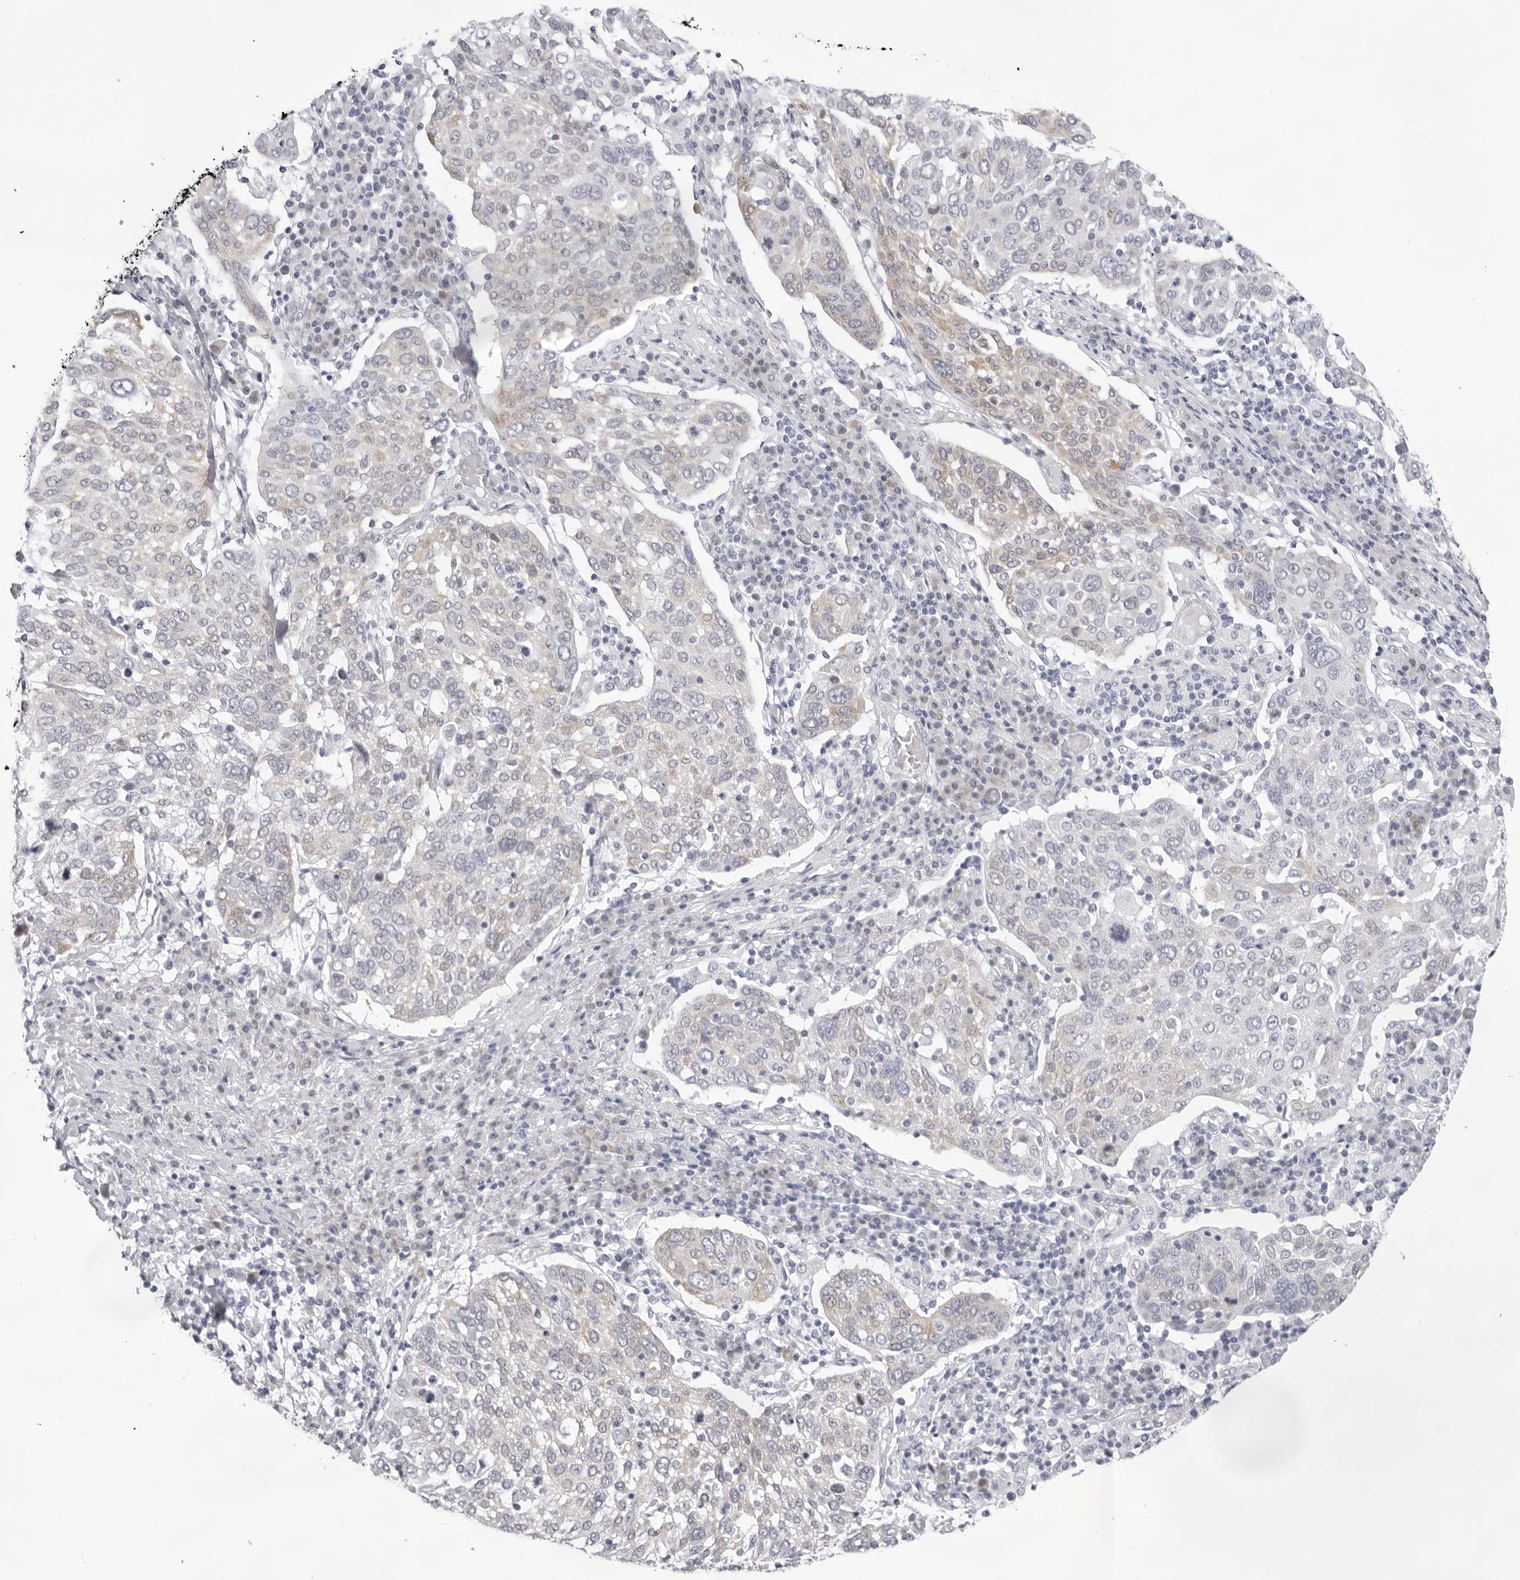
{"staining": {"intensity": "weak", "quantity": "<25%", "location": "cytoplasmic/membranous"}, "tissue": "lung cancer", "cell_type": "Tumor cells", "image_type": "cancer", "snomed": [{"axis": "morphology", "description": "Squamous cell carcinoma, NOS"}, {"axis": "topography", "description": "Lung"}], "caption": "Tumor cells show no significant expression in lung squamous cell carcinoma.", "gene": "SMIM2", "patient": {"sex": "male", "age": 65}}